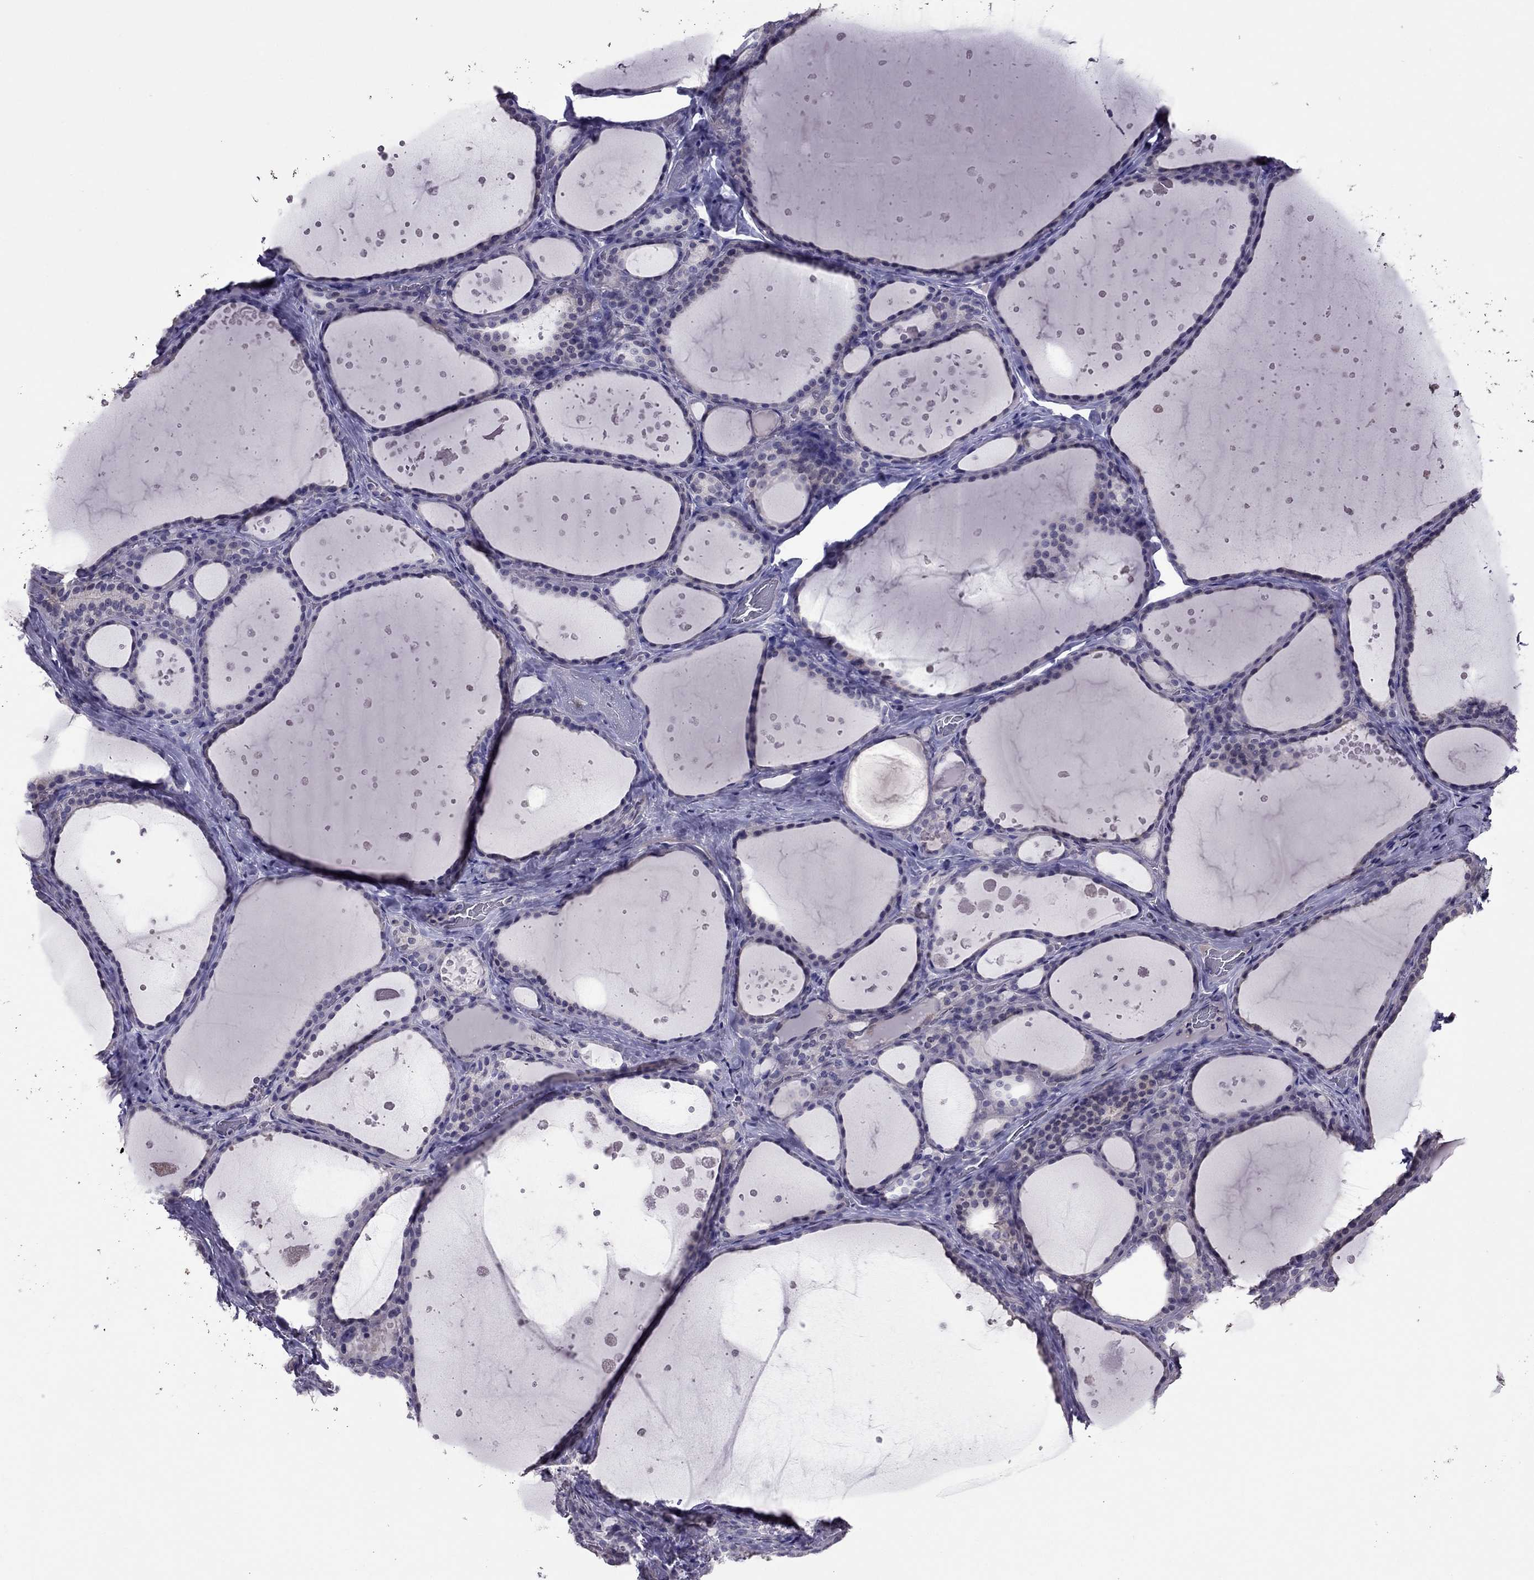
{"staining": {"intensity": "negative", "quantity": "none", "location": "none"}, "tissue": "thyroid gland", "cell_type": "Glandular cells", "image_type": "normal", "snomed": [{"axis": "morphology", "description": "Normal tissue, NOS"}, {"axis": "topography", "description": "Thyroid gland"}], "caption": "Immunohistochemistry histopathology image of benign thyroid gland: thyroid gland stained with DAB demonstrates no significant protein expression in glandular cells. (Brightfield microscopy of DAB immunohistochemistry at high magnification).", "gene": "LRRC46", "patient": {"sex": "male", "age": 63}}